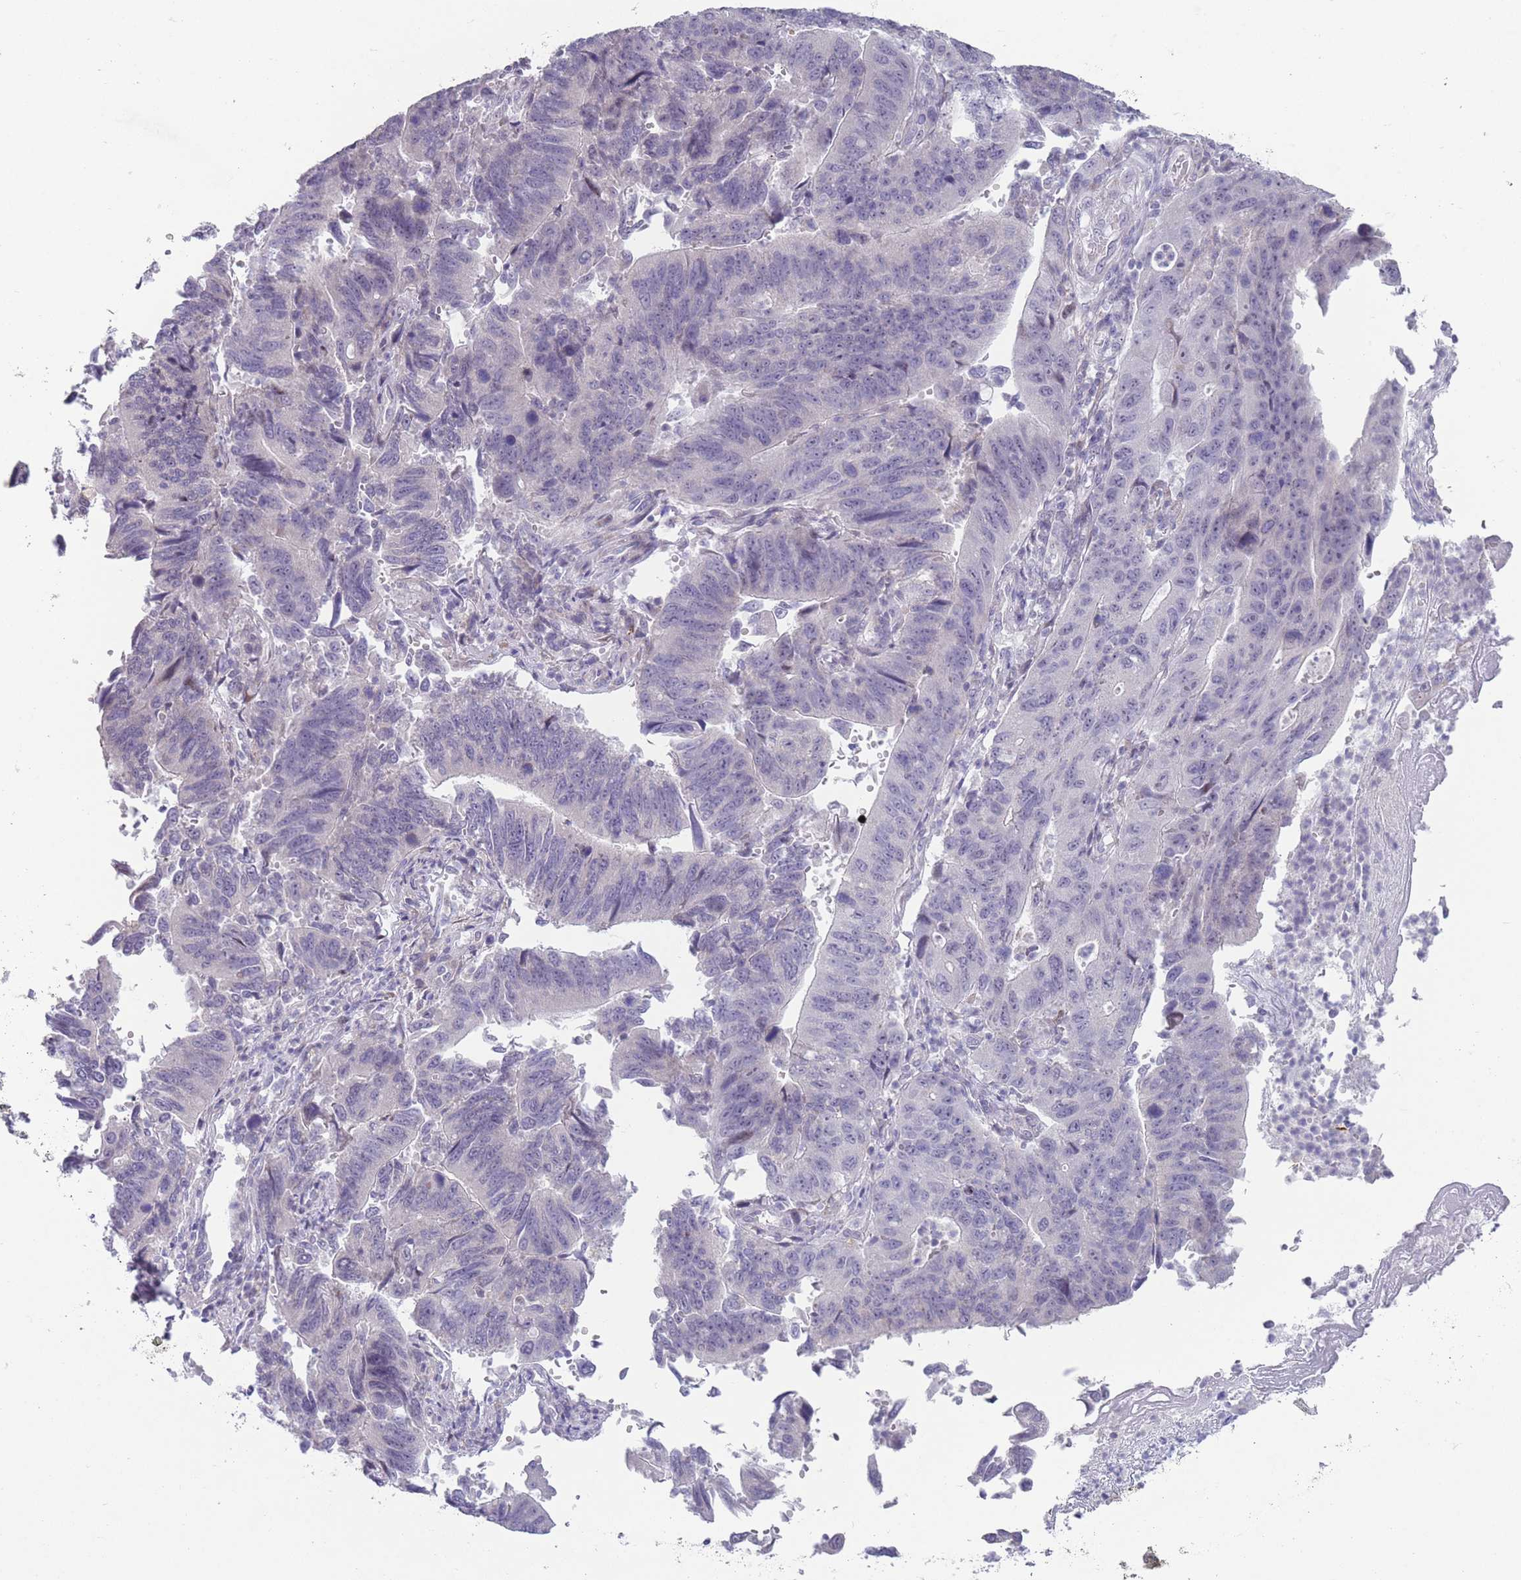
{"staining": {"intensity": "negative", "quantity": "none", "location": "none"}, "tissue": "stomach cancer", "cell_type": "Tumor cells", "image_type": "cancer", "snomed": [{"axis": "morphology", "description": "Adenocarcinoma, NOS"}, {"axis": "topography", "description": "Stomach"}], "caption": "Protein analysis of stomach adenocarcinoma exhibits no significant positivity in tumor cells. Nuclei are stained in blue.", "gene": "PAIP2B", "patient": {"sex": "male", "age": 59}}